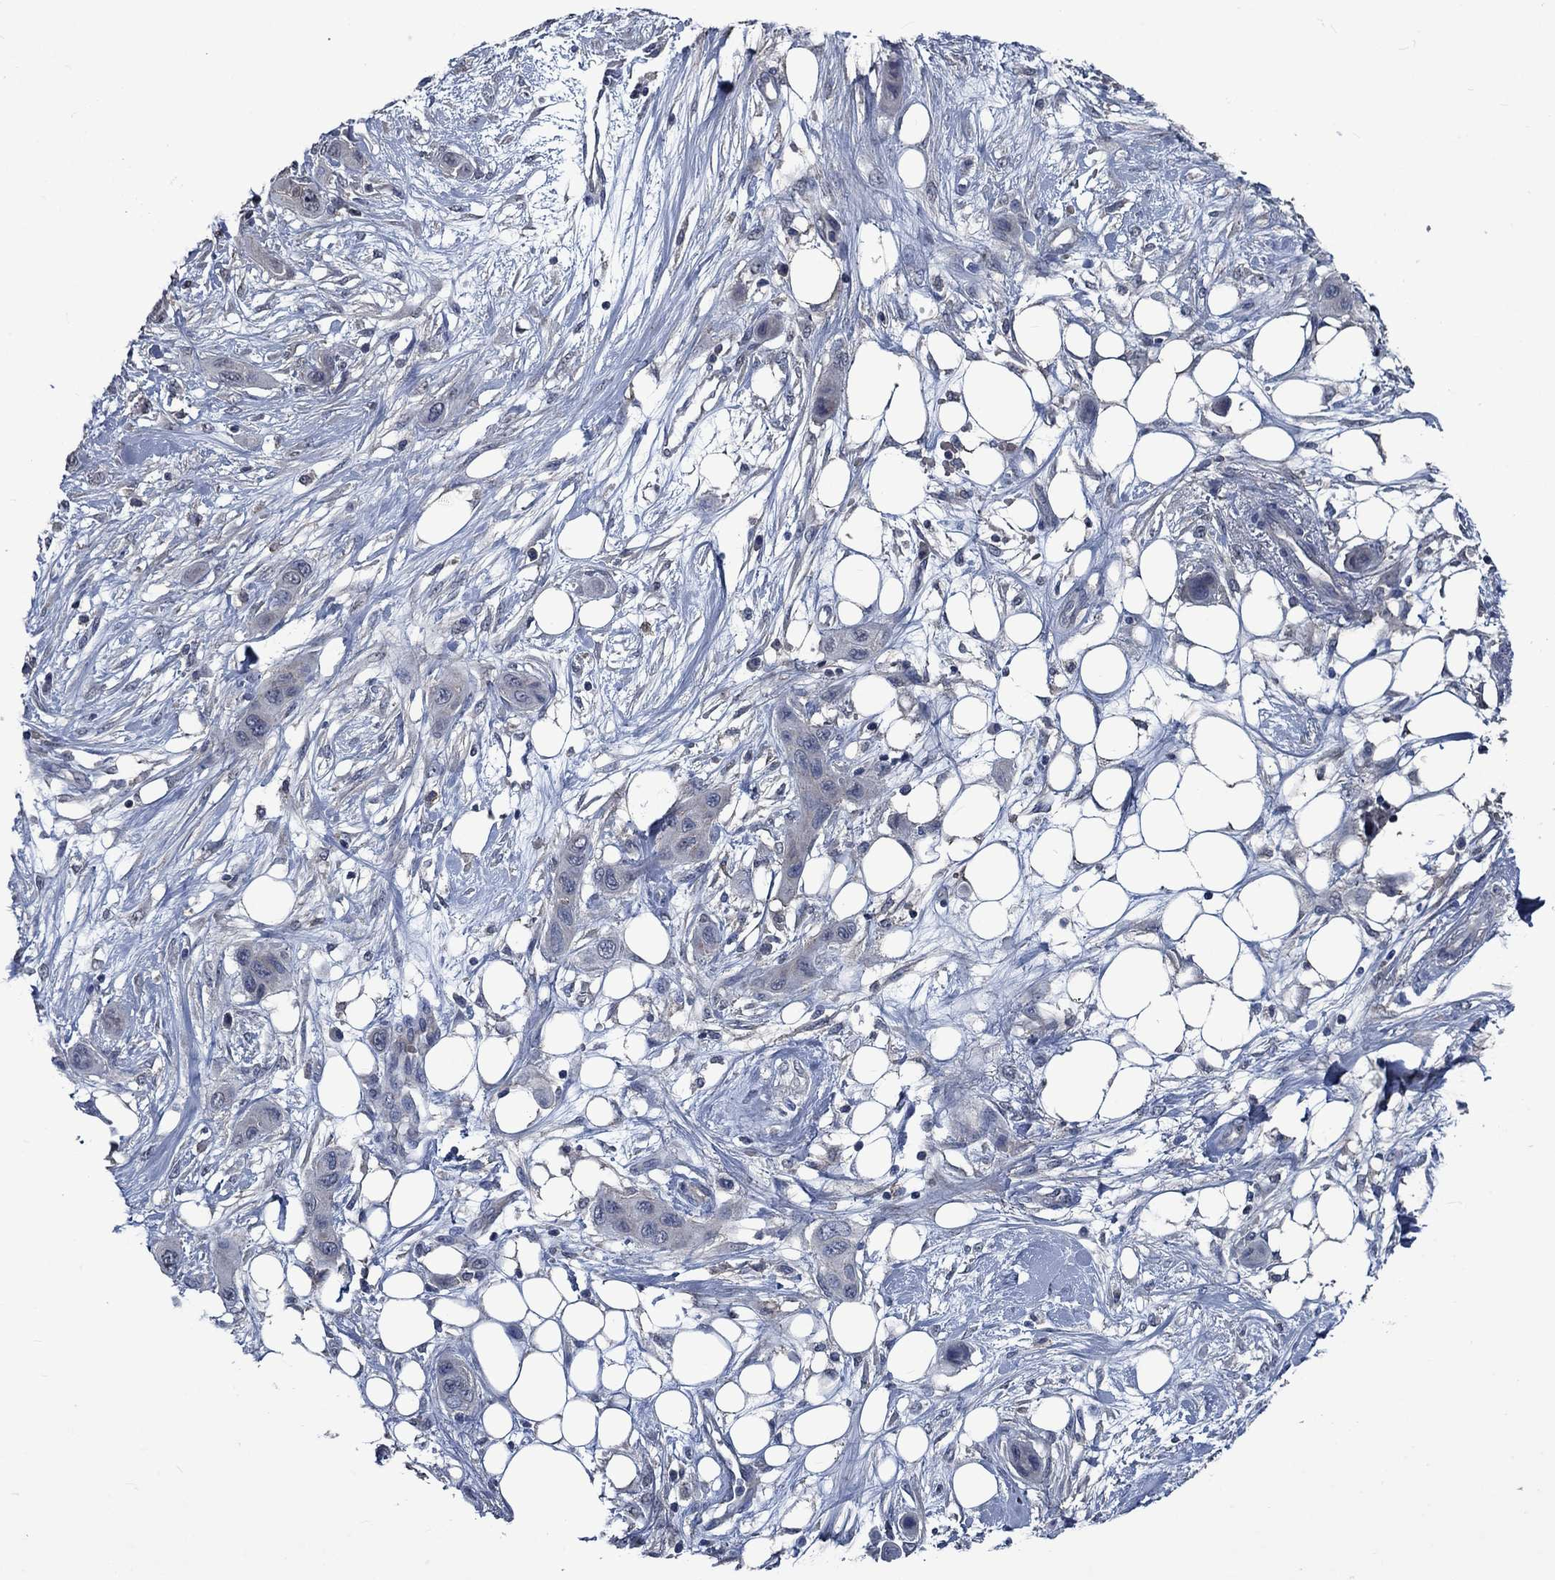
{"staining": {"intensity": "negative", "quantity": "none", "location": "none"}, "tissue": "skin cancer", "cell_type": "Tumor cells", "image_type": "cancer", "snomed": [{"axis": "morphology", "description": "Squamous cell carcinoma, NOS"}, {"axis": "topography", "description": "Skin"}], "caption": "Tumor cells show no significant protein positivity in squamous cell carcinoma (skin).", "gene": "SLC44A1", "patient": {"sex": "male", "age": 79}}